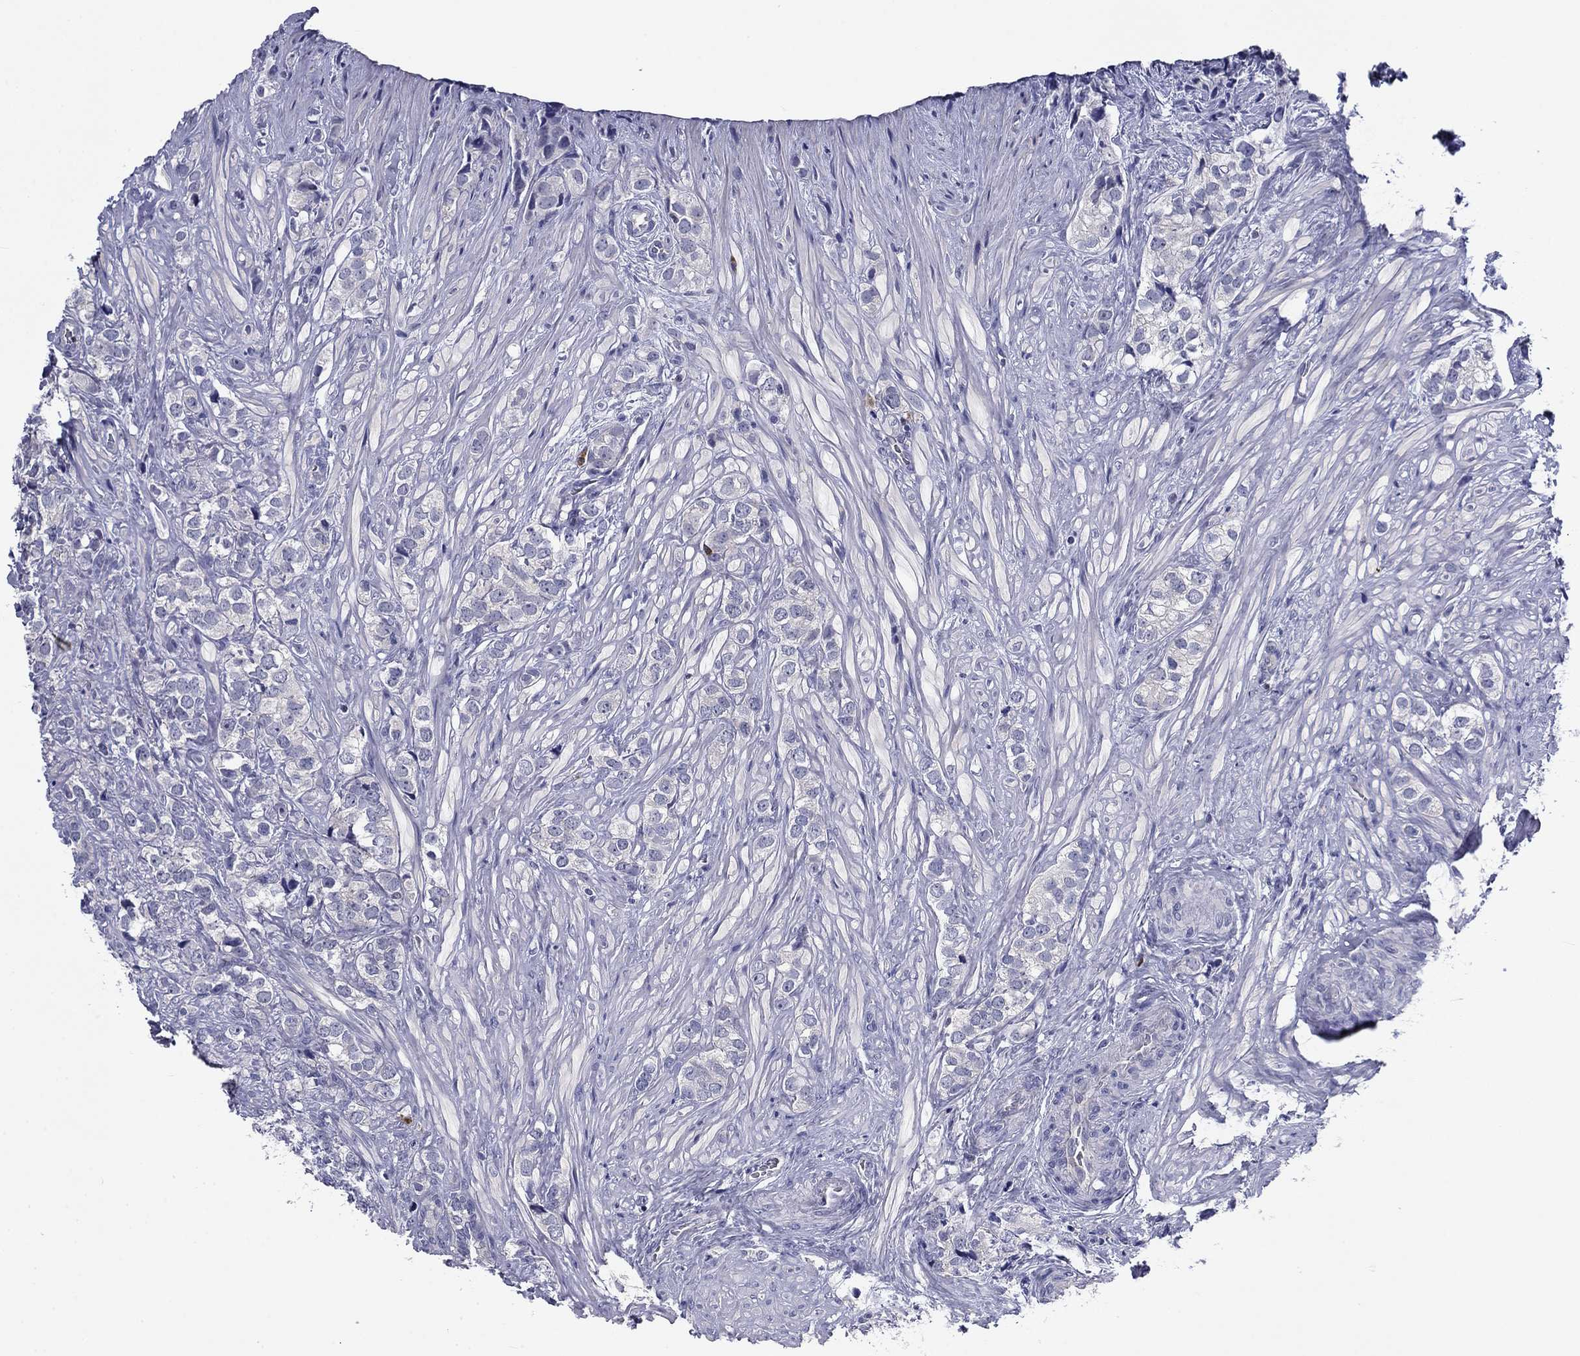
{"staining": {"intensity": "negative", "quantity": "none", "location": "none"}, "tissue": "prostate cancer", "cell_type": "Tumor cells", "image_type": "cancer", "snomed": [{"axis": "morphology", "description": "Adenocarcinoma, NOS"}, {"axis": "topography", "description": "Prostate and seminal vesicle, NOS"}], "caption": "DAB (3,3'-diaminobenzidine) immunohistochemical staining of adenocarcinoma (prostate) demonstrates no significant positivity in tumor cells.", "gene": "POU2F2", "patient": {"sex": "male", "age": 63}}